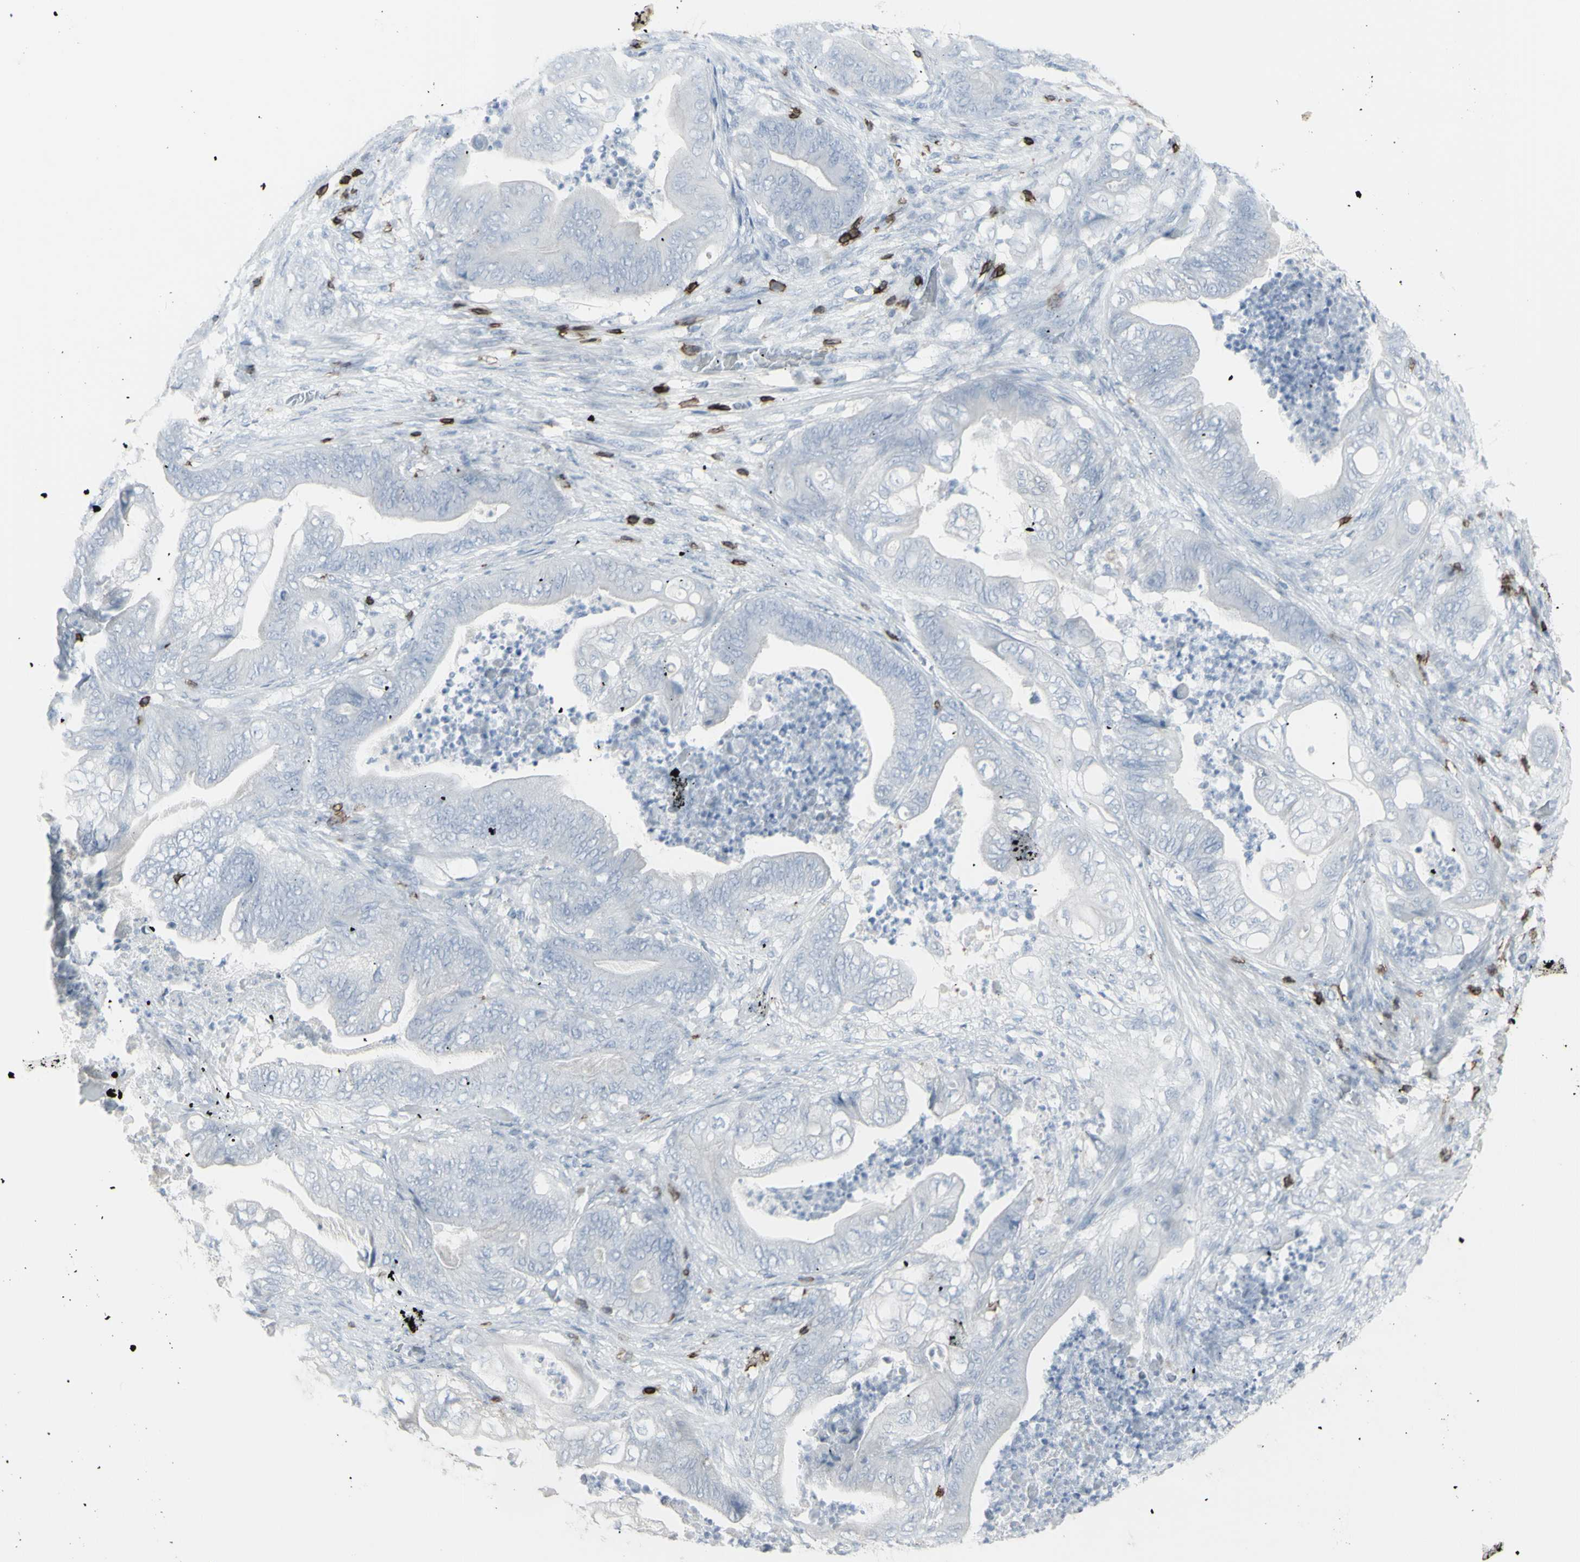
{"staining": {"intensity": "negative", "quantity": "none", "location": "none"}, "tissue": "stomach cancer", "cell_type": "Tumor cells", "image_type": "cancer", "snomed": [{"axis": "morphology", "description": "Adenocarcinoma, NOS"}, {"axis": "topography", "description": "Stomach"}], "caption": "A high-resolution micrograph shows immunohistochemistry (IHC) staining of stomach cancer, which demonstrates no significant positivity in tumor cells. (IHC, brightfield microscopy, high magnification).", "gene": "CD247", "patient": {"sex": "female", "age": 73}}